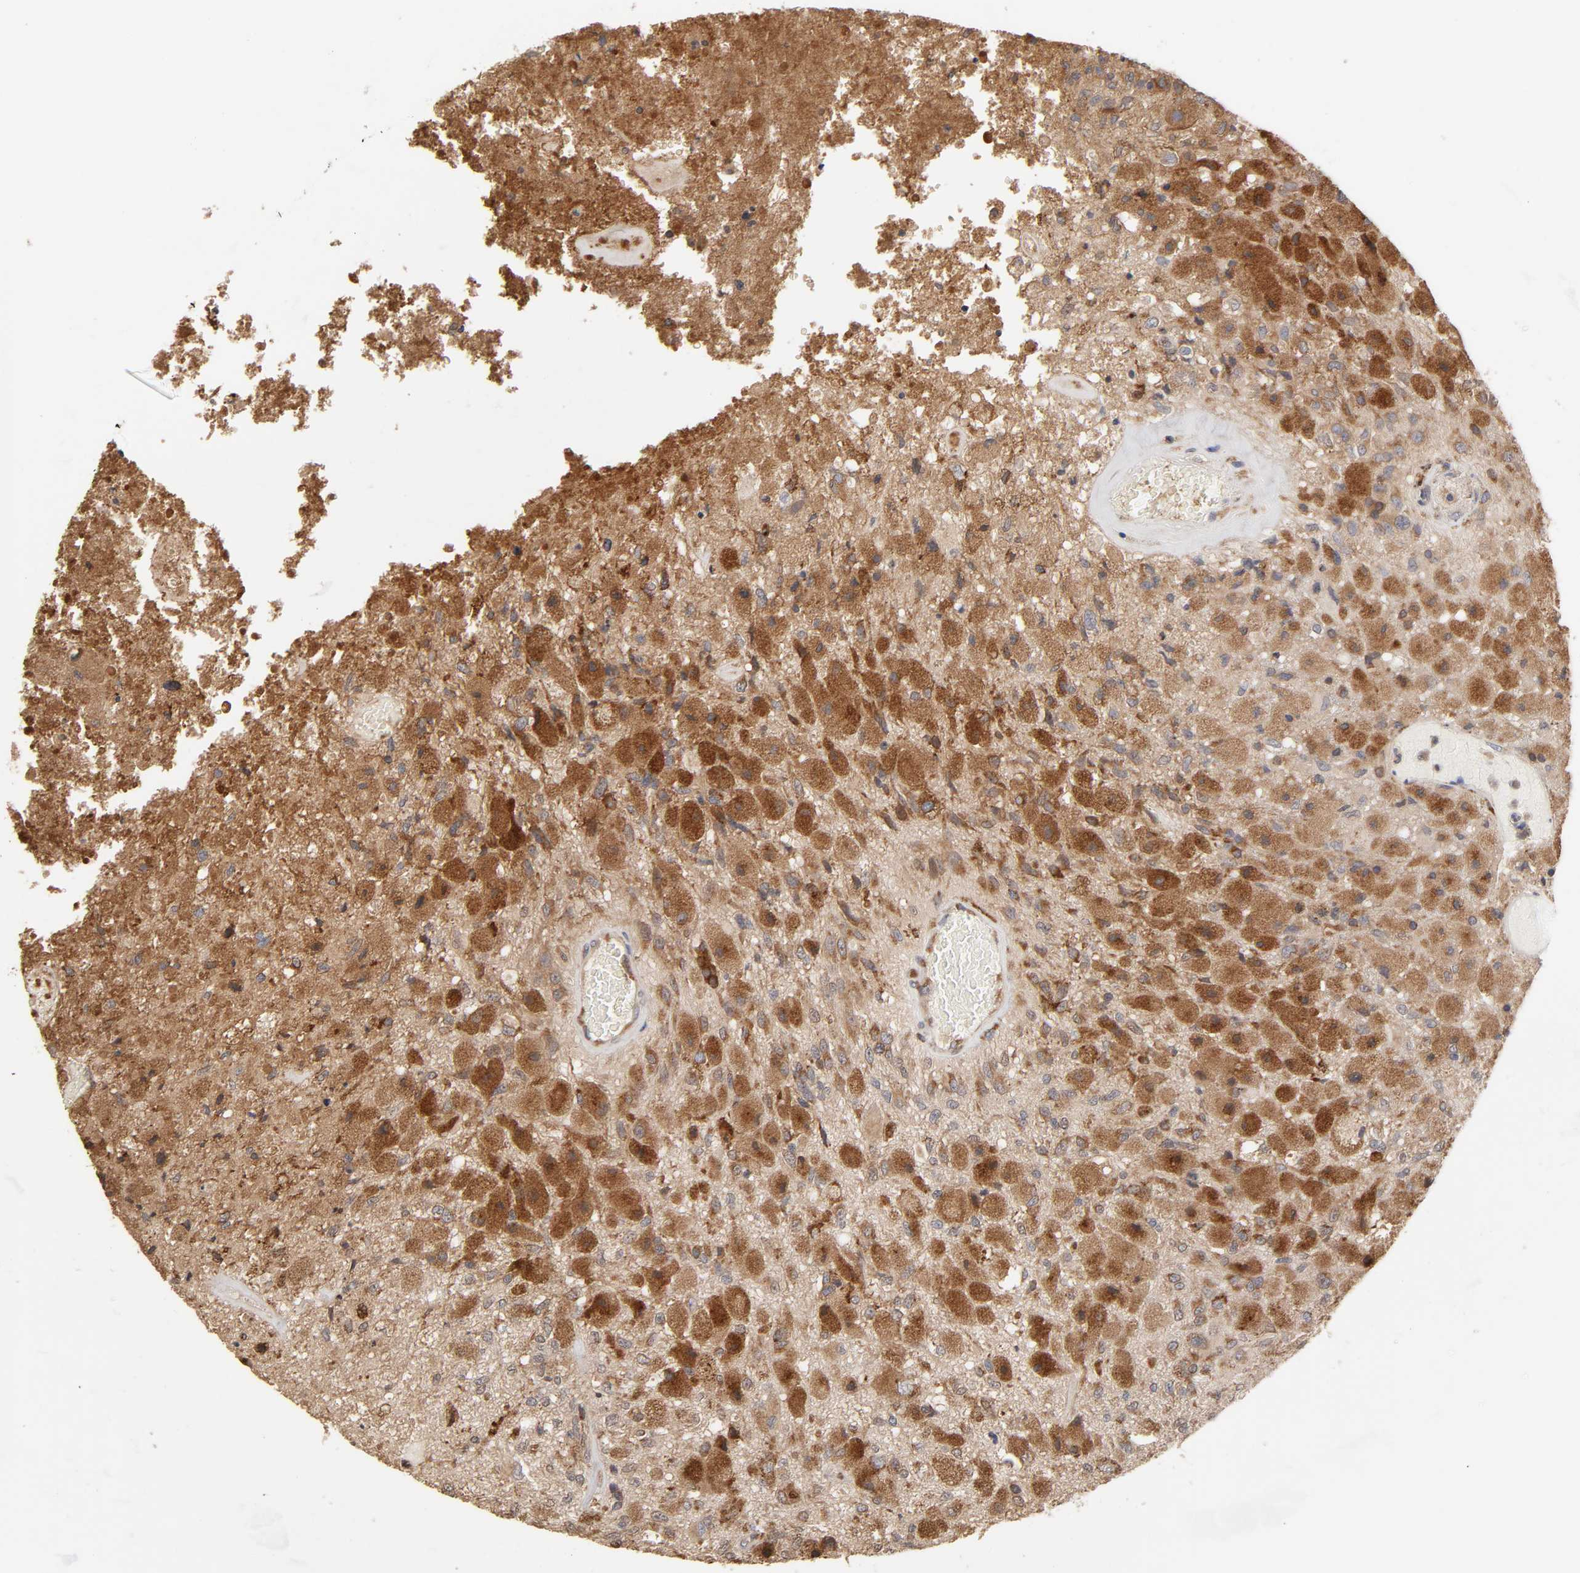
{"staining": {"intensity": "strong", "quantity": ">75%", "location": "cytoplasmic/membranous"}, "tissue": "glioma", "cell_type": "Tumor cells", "image_type": "cancer", "snomed": [{"axis": "morphology", "description": "Normal tissue, NOS"}, {"axis": "morphology", "description": "Glioma, malignant, High grade"}, {"axis": "topography", "description": "Cerebral cortex"}], "caption": "Protein analysis of glioma tissue shows strong cytoplasmic/membranous staining in approximately >75% of tumor cells.", "gene": "GNPTG", "patient": {"sex": "male", "age": 77}}